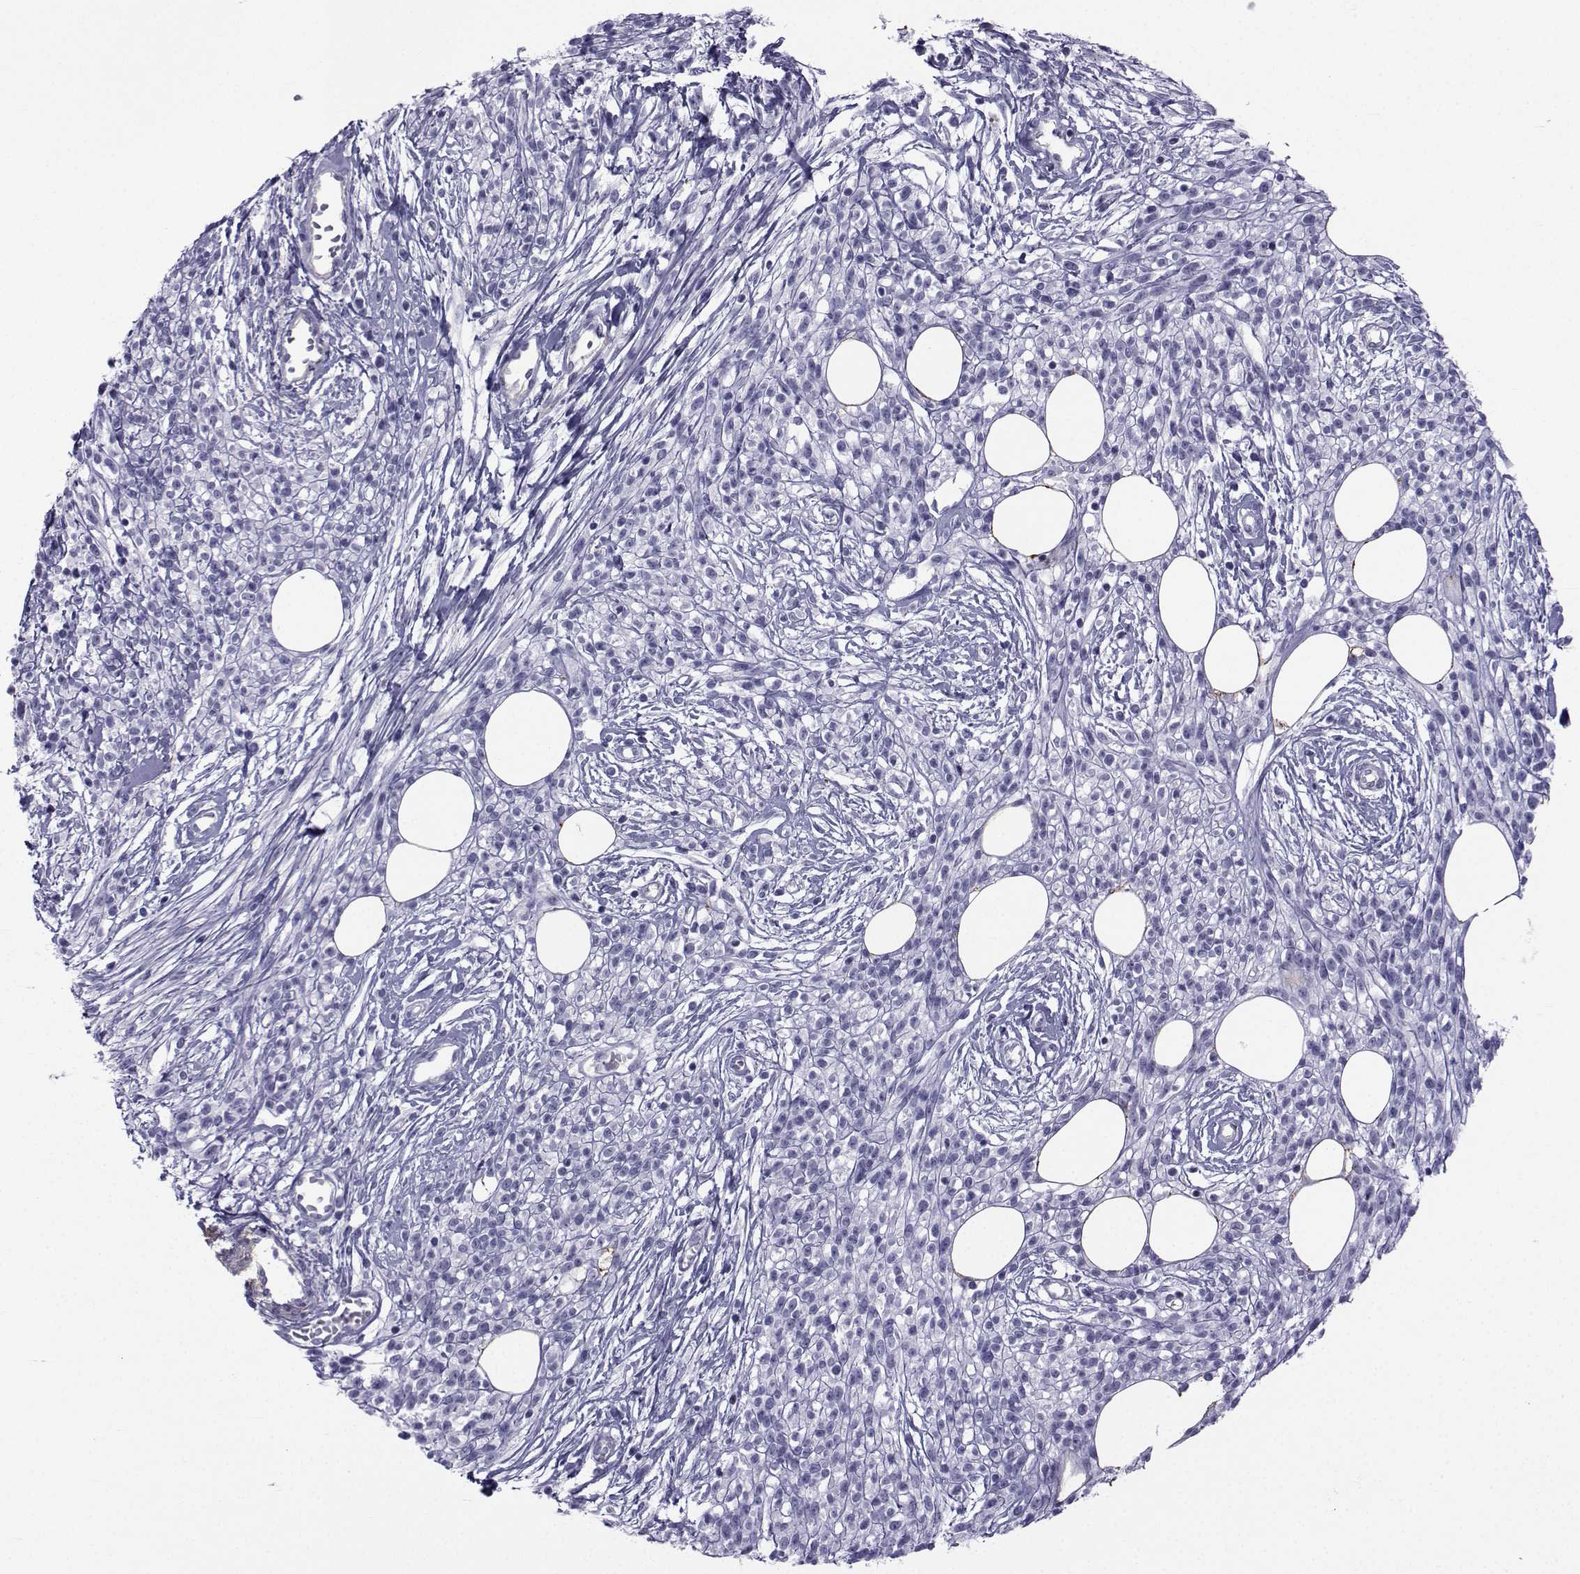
{"staining": {"intensity": "negative", "quantity": "none", "location": "none"}, "tissue": "melanoma", "cell_type": "Tumor cells", "image_type": "cancer", "snomed": [{"axis": "morphology", "description": "Malignant melanoma, NOS"}, {"axis": "topography", "description": "Skin"}, {"axis": "topography", "description": "Skin of trunk"}], "caption": "The image shows no staining of tumor cells in malignant melanoma.", "gene": "SPANXD", "patient": {"sex": "male", "age": 74}}